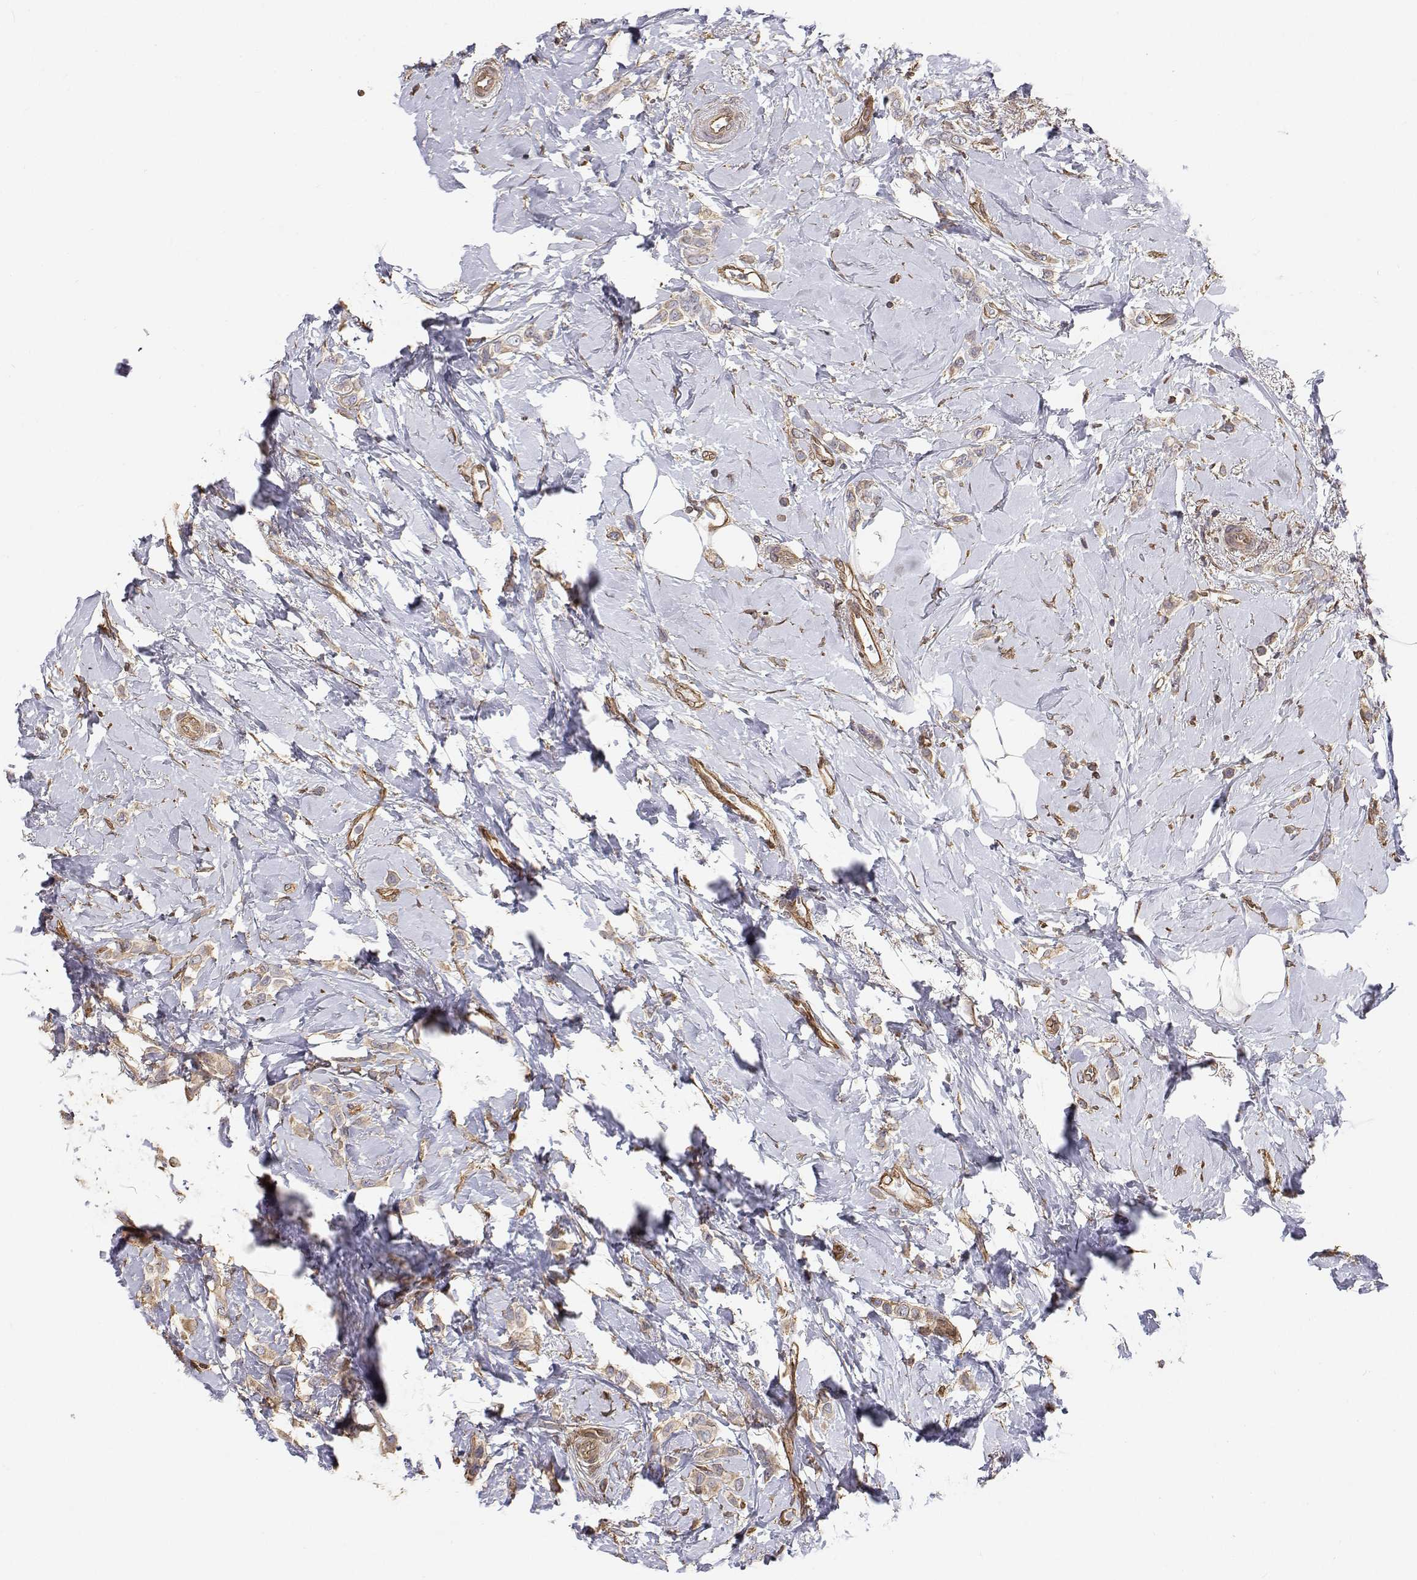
{"staining": {"intensity": "weak", "quantity": "25%-75%", "location": "cytoplasmic/membranous"}, "tissue": "breast cancer", "cell_type": "Tumor cells", "image_type": "cancer", "snomed": [{"axis": "morphology", "description": "Lobular carcinoma"}, {"axis": "topography", "description": "Breast"}], "caption": "A brown stain shows weak cytoplasmic/membranous expression of a protein in human breast lobular carcinoma tumor cells.", "gene": "GSDMA", "patient": {"sex": "female", "age": 66}}